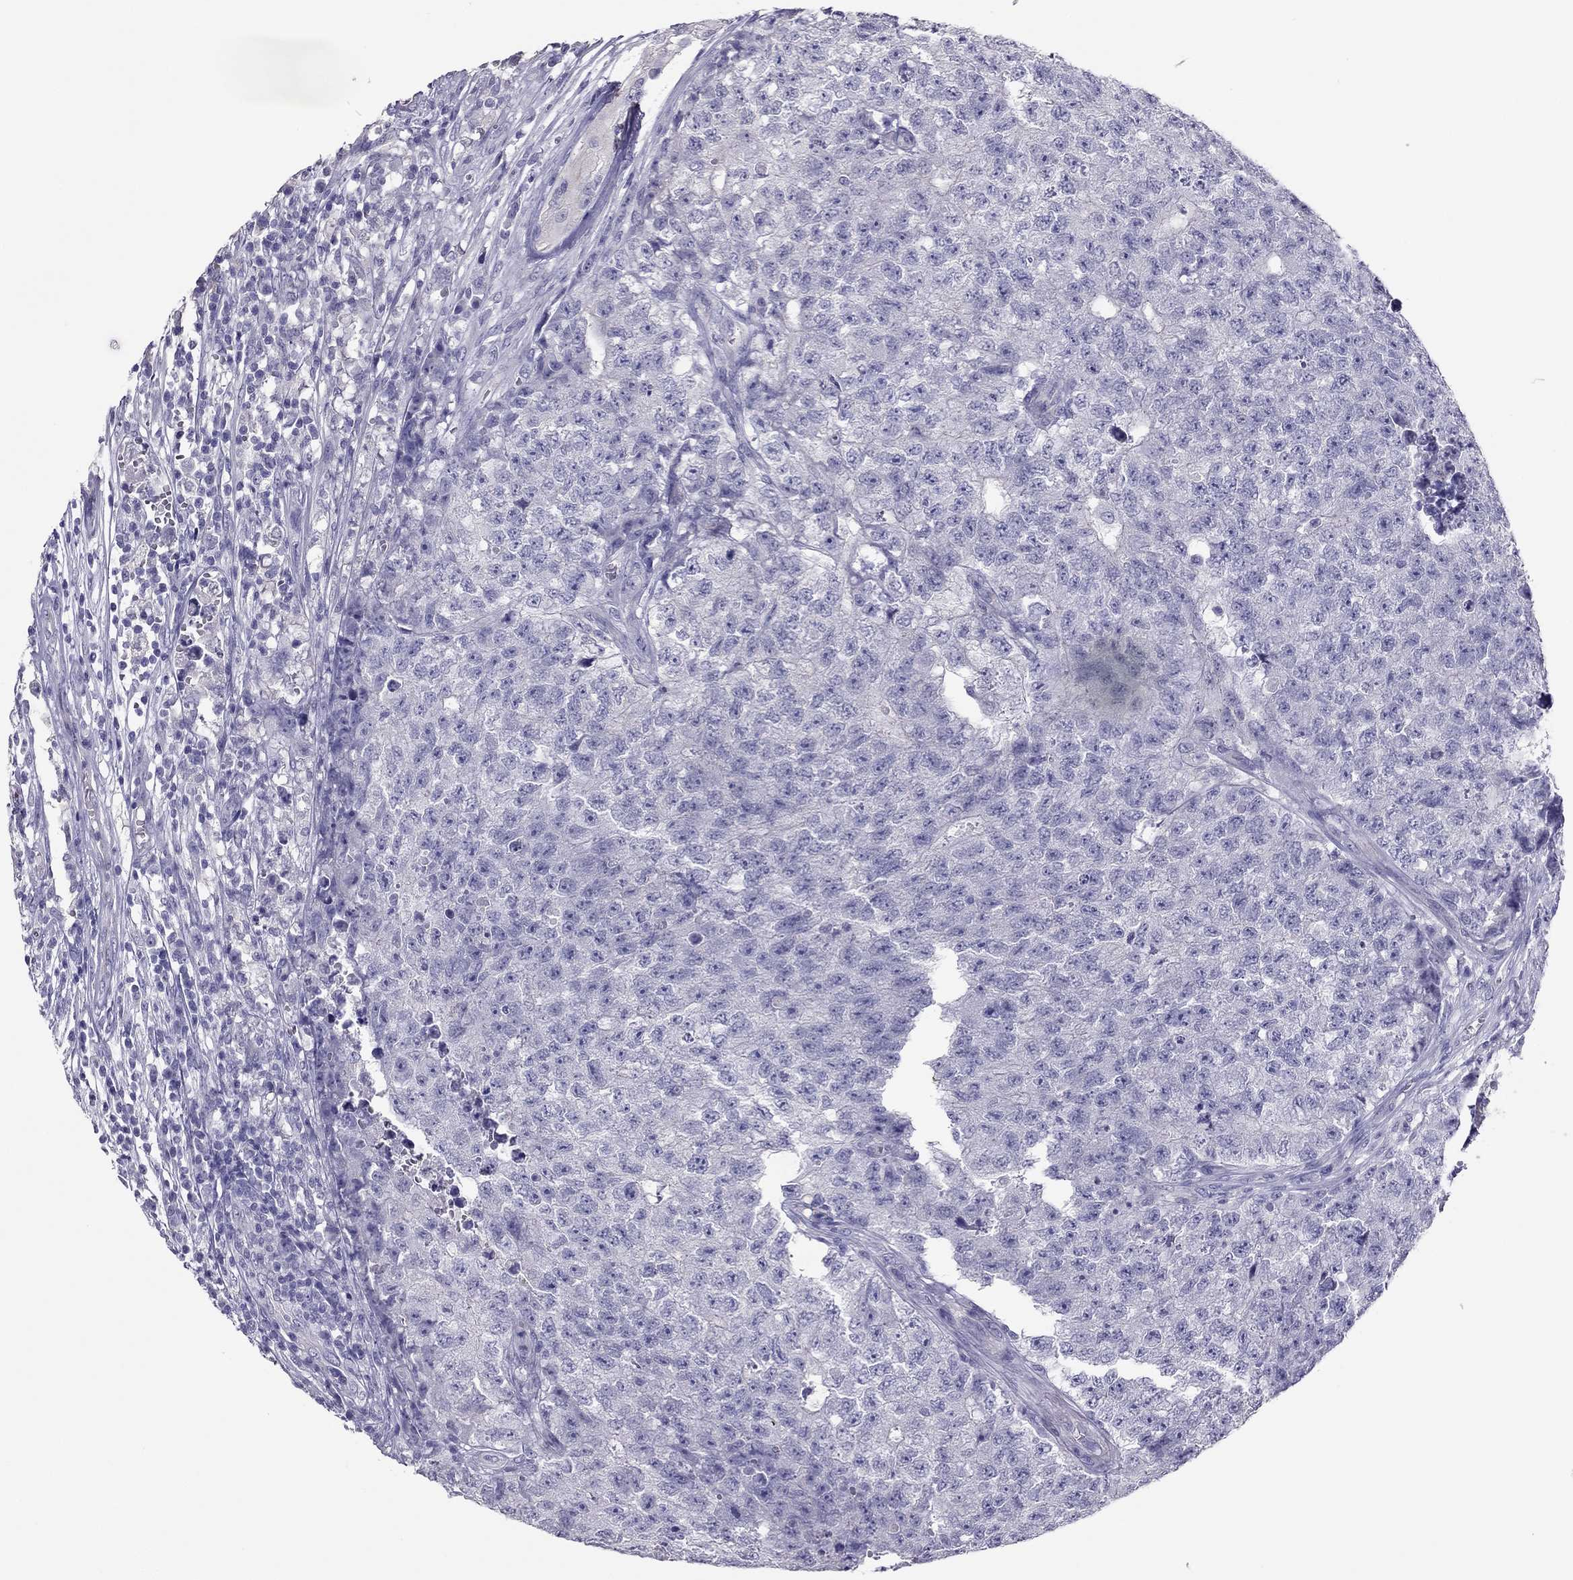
{"staining": {"intensity": "negative", "quantity": "none", "location": "none"}, "tissue": "testis cancer", "cell_type": "Tumor cells", "image_type": "cancer", "snomed": [{"axis": "morphology", "description": "Seminoma, NOS"}, {"axis": "morphology", "description": "Carcinoma, Embryonal, NOS"}, {"axis": "topography", "description": "Testis"}], "caption": "Tumor cells are negative for brown protein staining in testis cancer (embryonal carcinoma).", "gene": "PDE6A", "patient": {"sex": "male", "age": 22}}